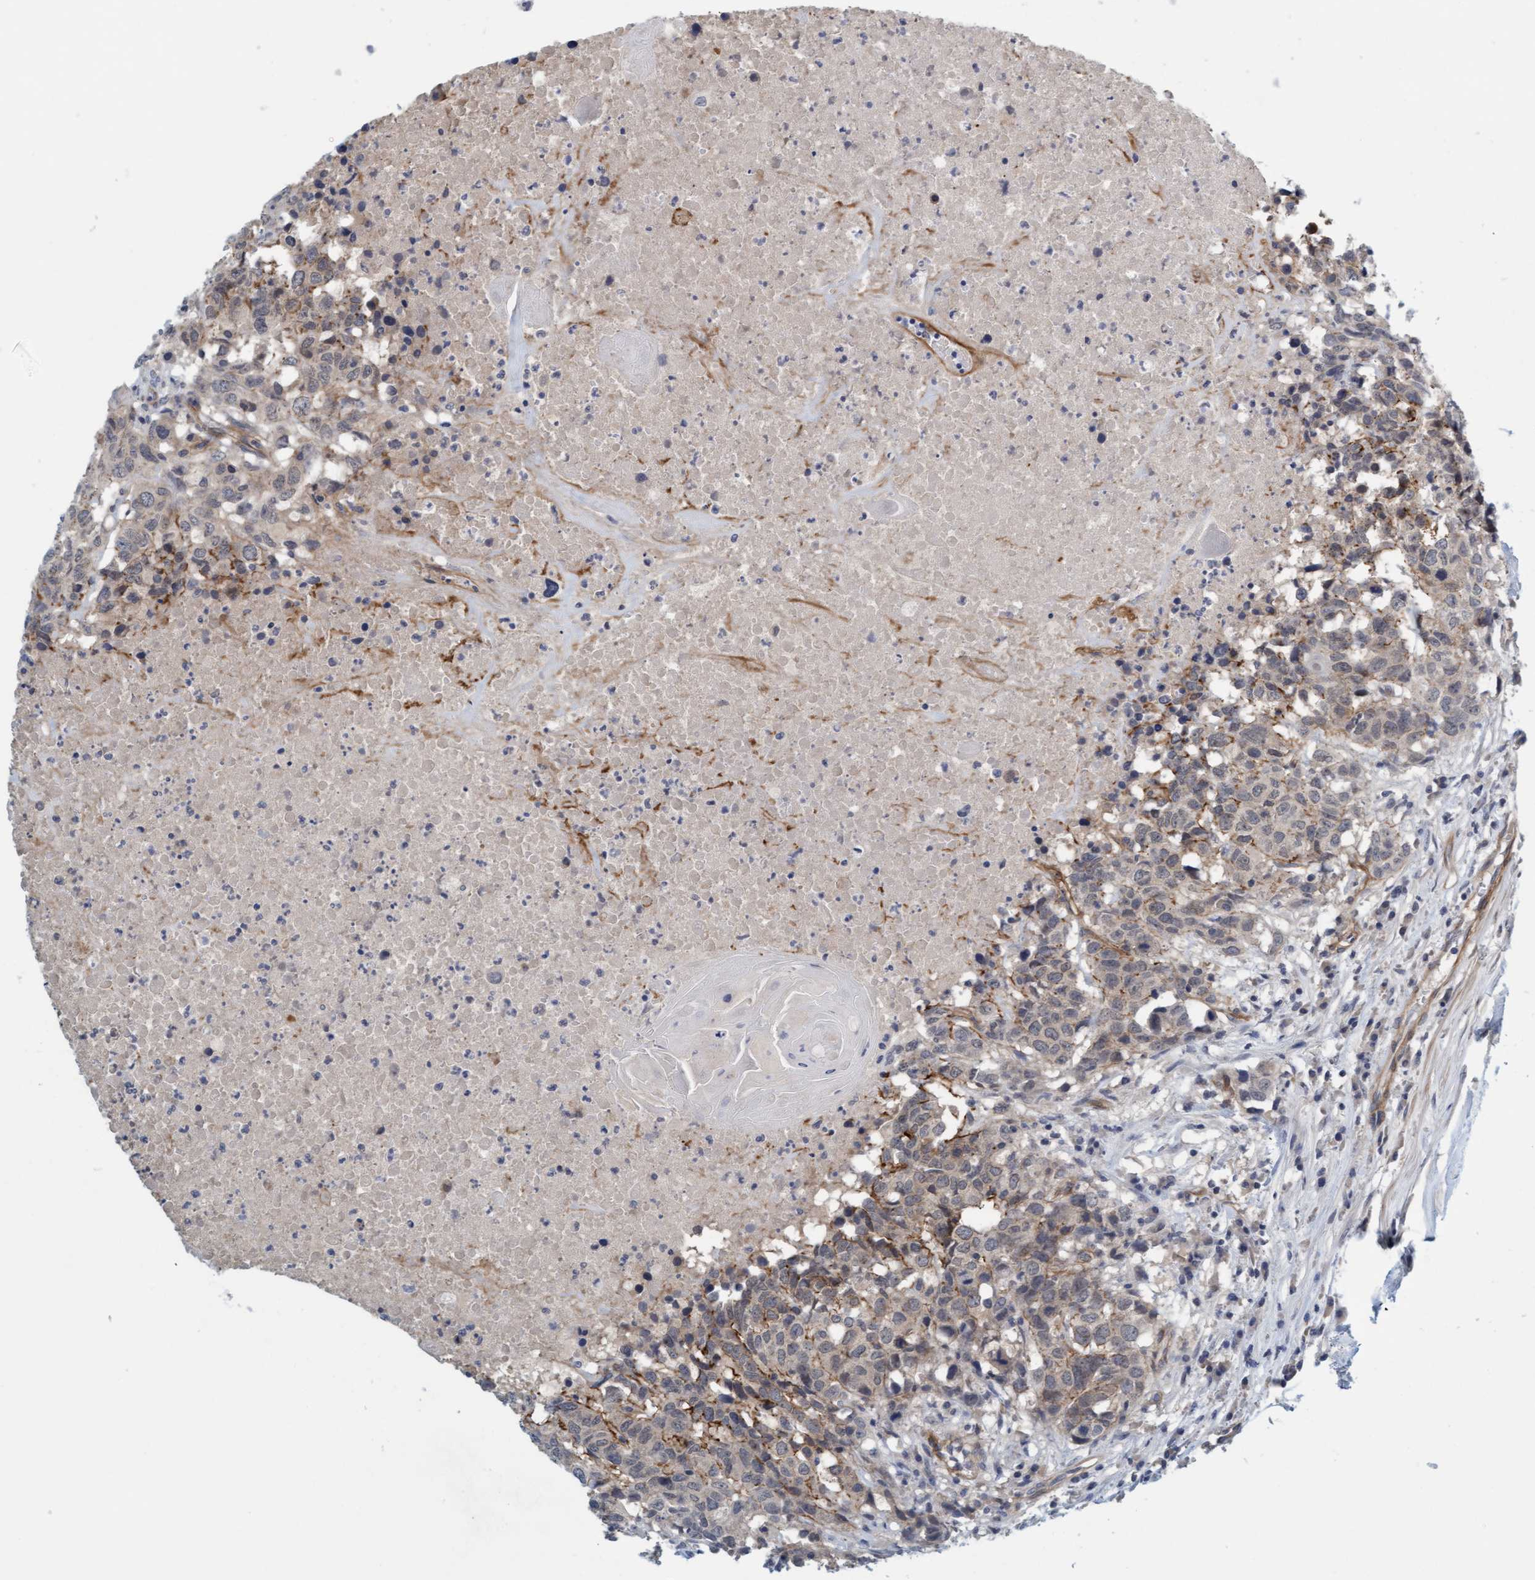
{"staining": {"intensity": "moderate", "quantity": "<25%", "location": "cytoplasmic/membranous"}, "tissue": "head and neck cancer", "cell_type": "Tumor cells", "image_type": "cancer", "snomed": [{"axis": "morphology", "description": "Squamous cell carcinoma, NOS"}, {"axis": "topography", "description": "Head-Neck"}], "caption": "Human head and neck squamous cell carcinoma stained with a brown dye exhibits moderate cytoplasmic/membranous positive positivity in about <25% of tumor cells.", "gene": "TSTD2", "patient": {"sex": "male", "age": 66}}